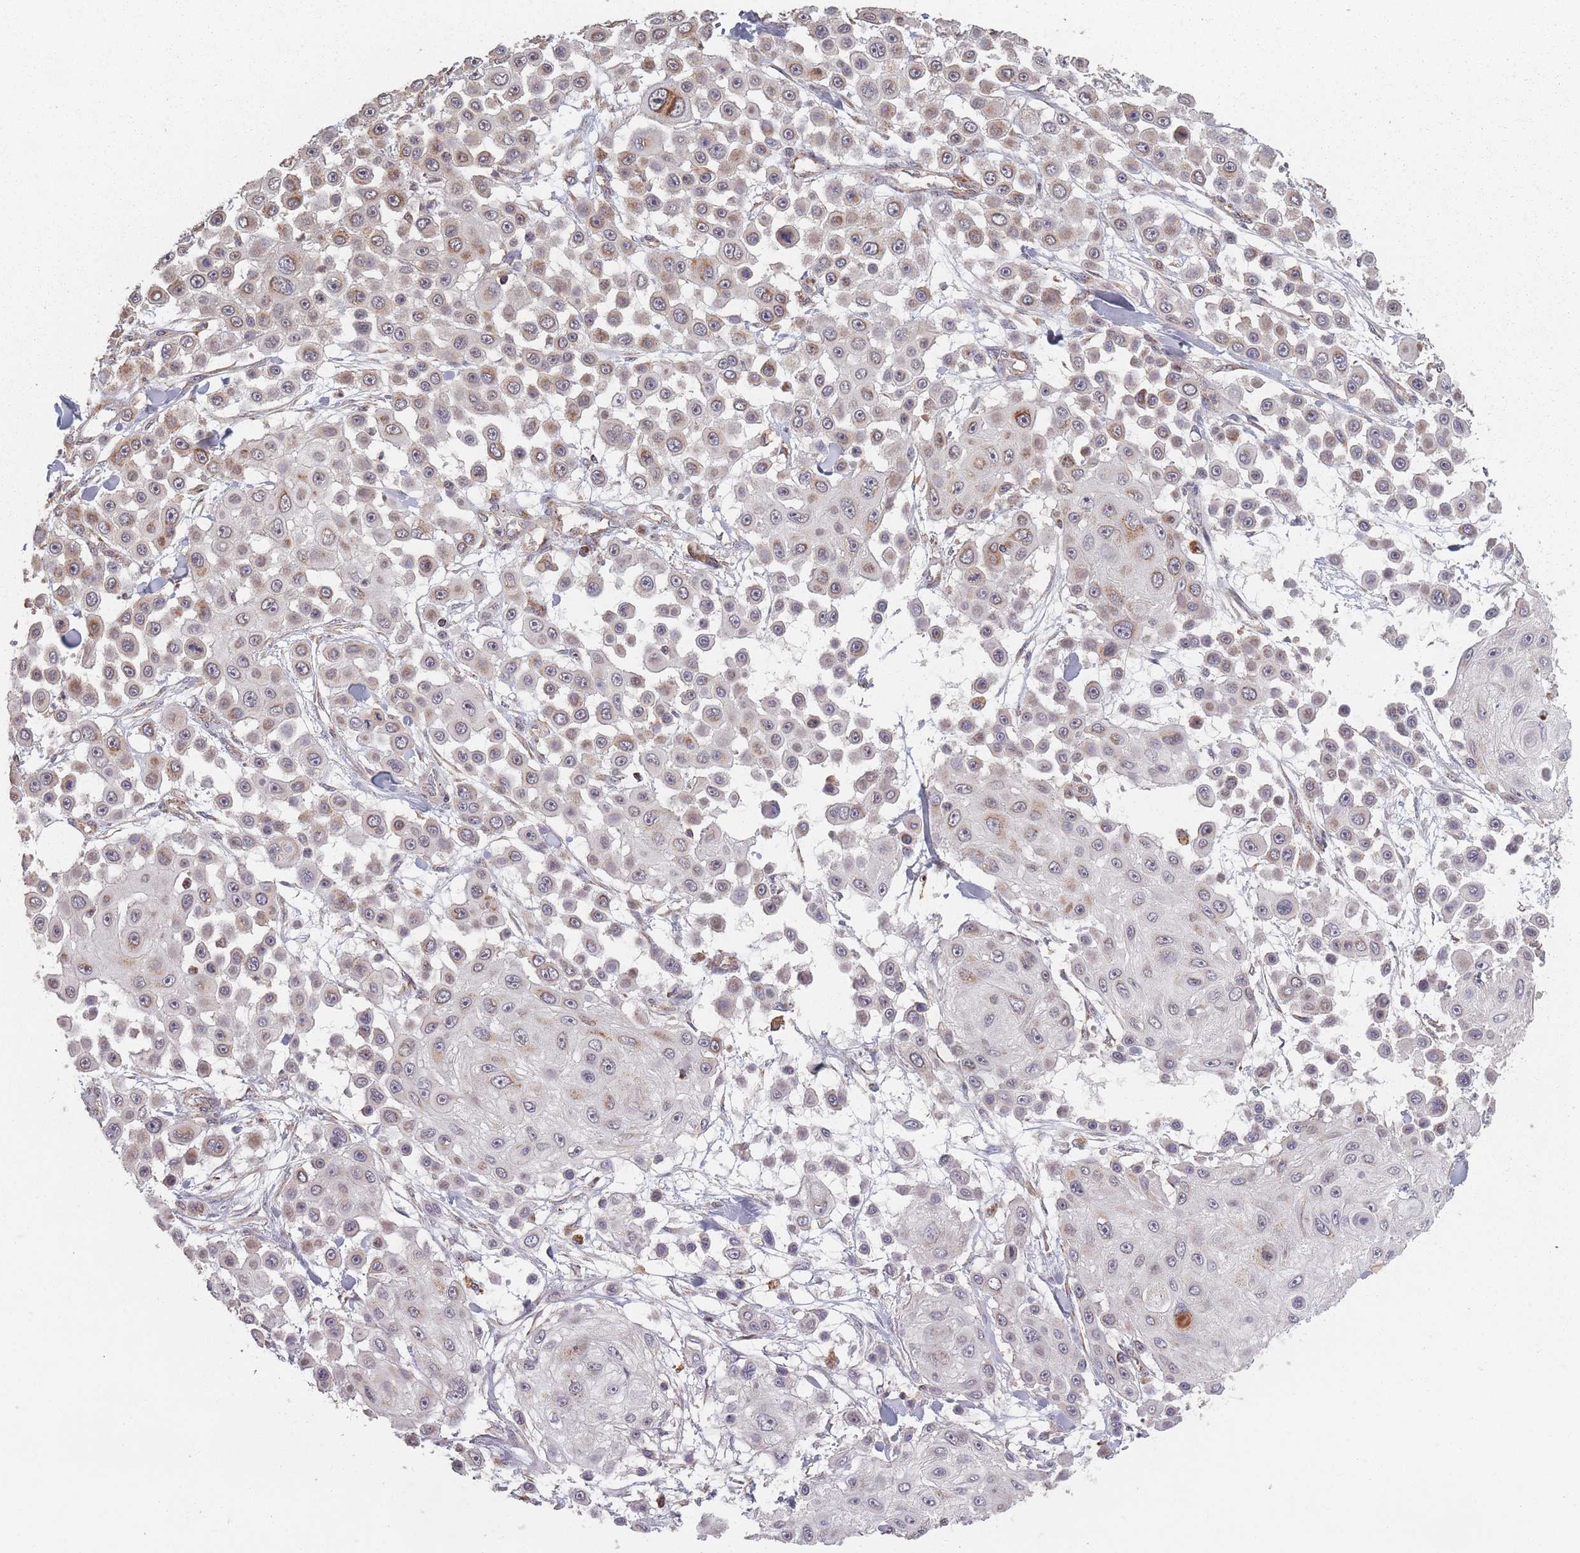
{"staining": {"intensity": "weak", "quantity": "25%-75%", "location": "cytoplasmic/membranous"}, "tissue": "skin cancer", "cell_type": "Tumor cells", "image_type": "cancer", "snomed": [{"axis": "morphology", "description": "Squamous cell carcinoma, NOS"}, {"axis": "topography", "description": "Skin"}], "caption": "This is a photomicrograph of immunohistochemistry staining of skin cancer, which shows weak positivity in the cytoplasmic/membranous of tumor cells.", "gene": "LYRM7", "patient": {"sex": "male", "age": 67}}